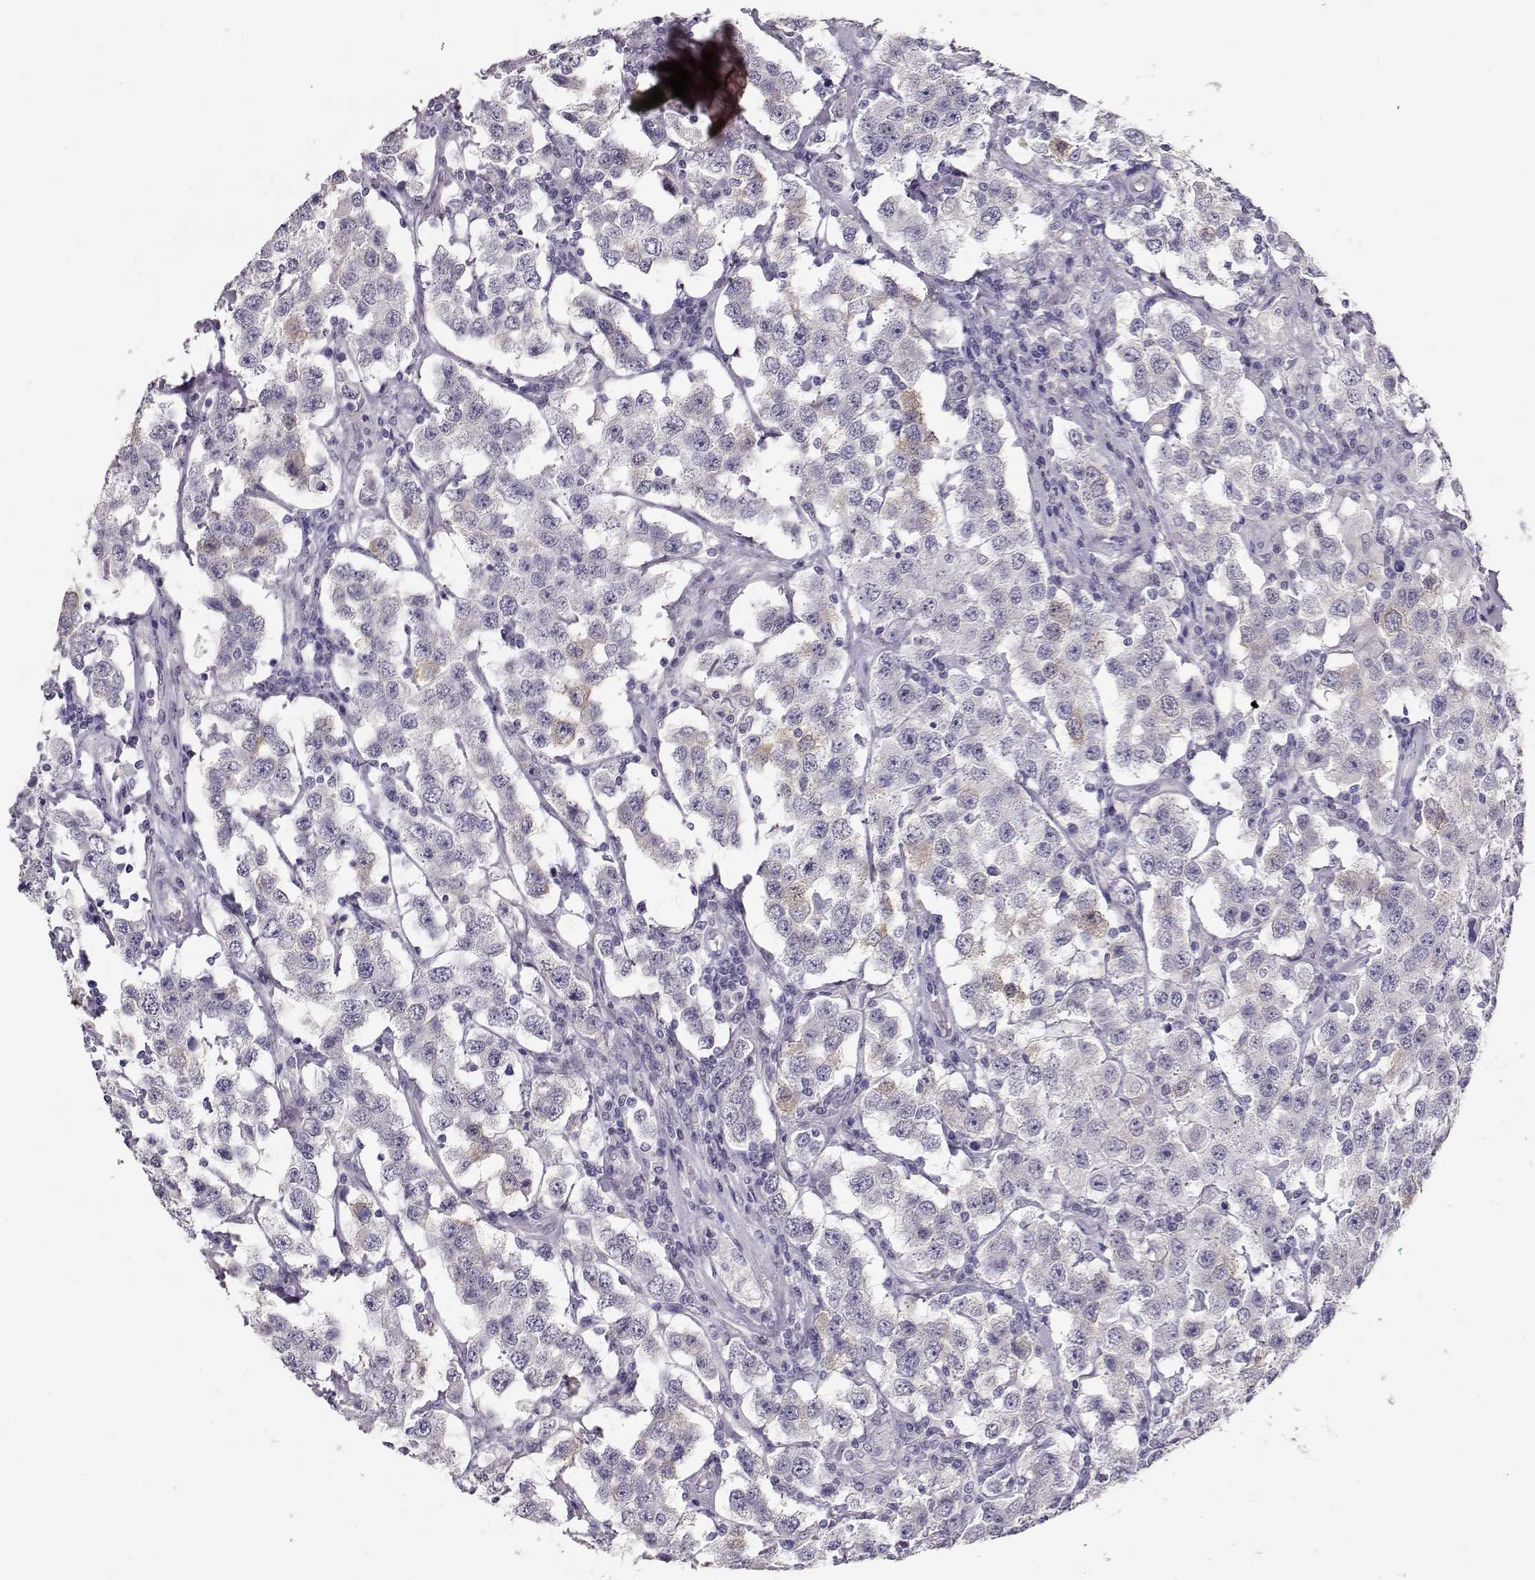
{"staining": {"intensity": "weak", "quantity": "<25%", "location": "cytoplasmic/membranous"}, "tissue": "testis cancer", "cell_type": "Tumor cells", "image_type": "cancer", "snomed": [{"axis": "morphology", "description": "Seminoma, NOS"}, {"axis": "topography", "description": "Testis"}], "caption": "A high-resolution histopathology image shows immunohistochemistry (IHC) staining of seminoma (testis), which shows no significant positivity in tumor cells.", "gene": "MAGEC1", "patient": {"sex": "male", "age": 52}}